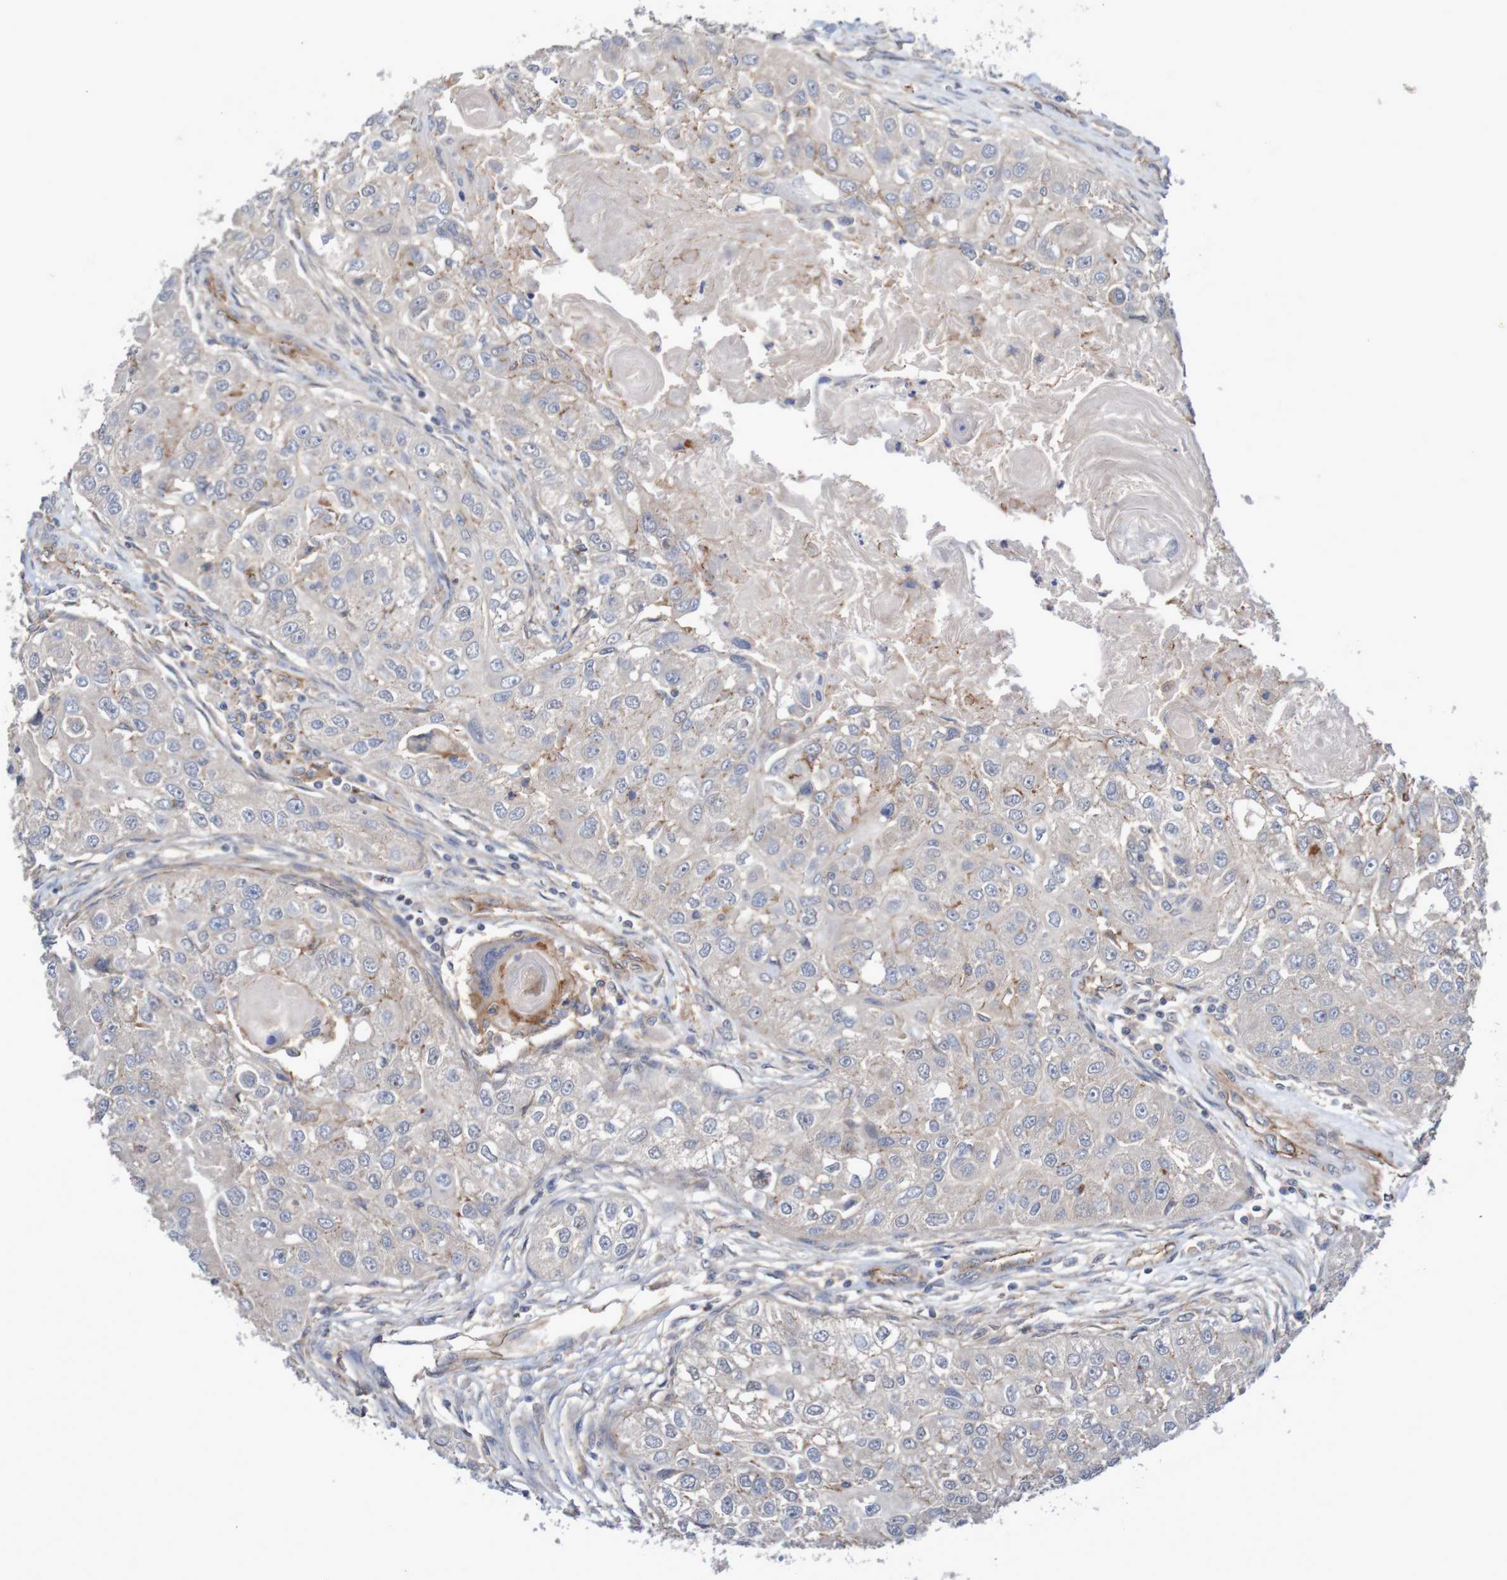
{"staining": {"intensity": "weak", "quantity": "<25%", "location": "cytoplasmic/membranous"}, "tissue": "head and neck cancer", "cell_type": "Tumor cells", "image_type": "cancer", "snomed": [{"axis": "morphology", "description": "Normal tissue, NOS"}, {"axis": "morphology", "description": "Squamous cell carcinoma, NOS"}, {"axis": "topography", "description": "Skeletal muscle"}, {"axis": "topography", "description": "Head-Neck"}], "caption": "DAB immunohistochemical staining of squamous cell carcinoma (head and neck) reveals no significant staining in tumor cells.", "gene": "NECTIN2", "patient": {"sex": "male", "age": 51}}